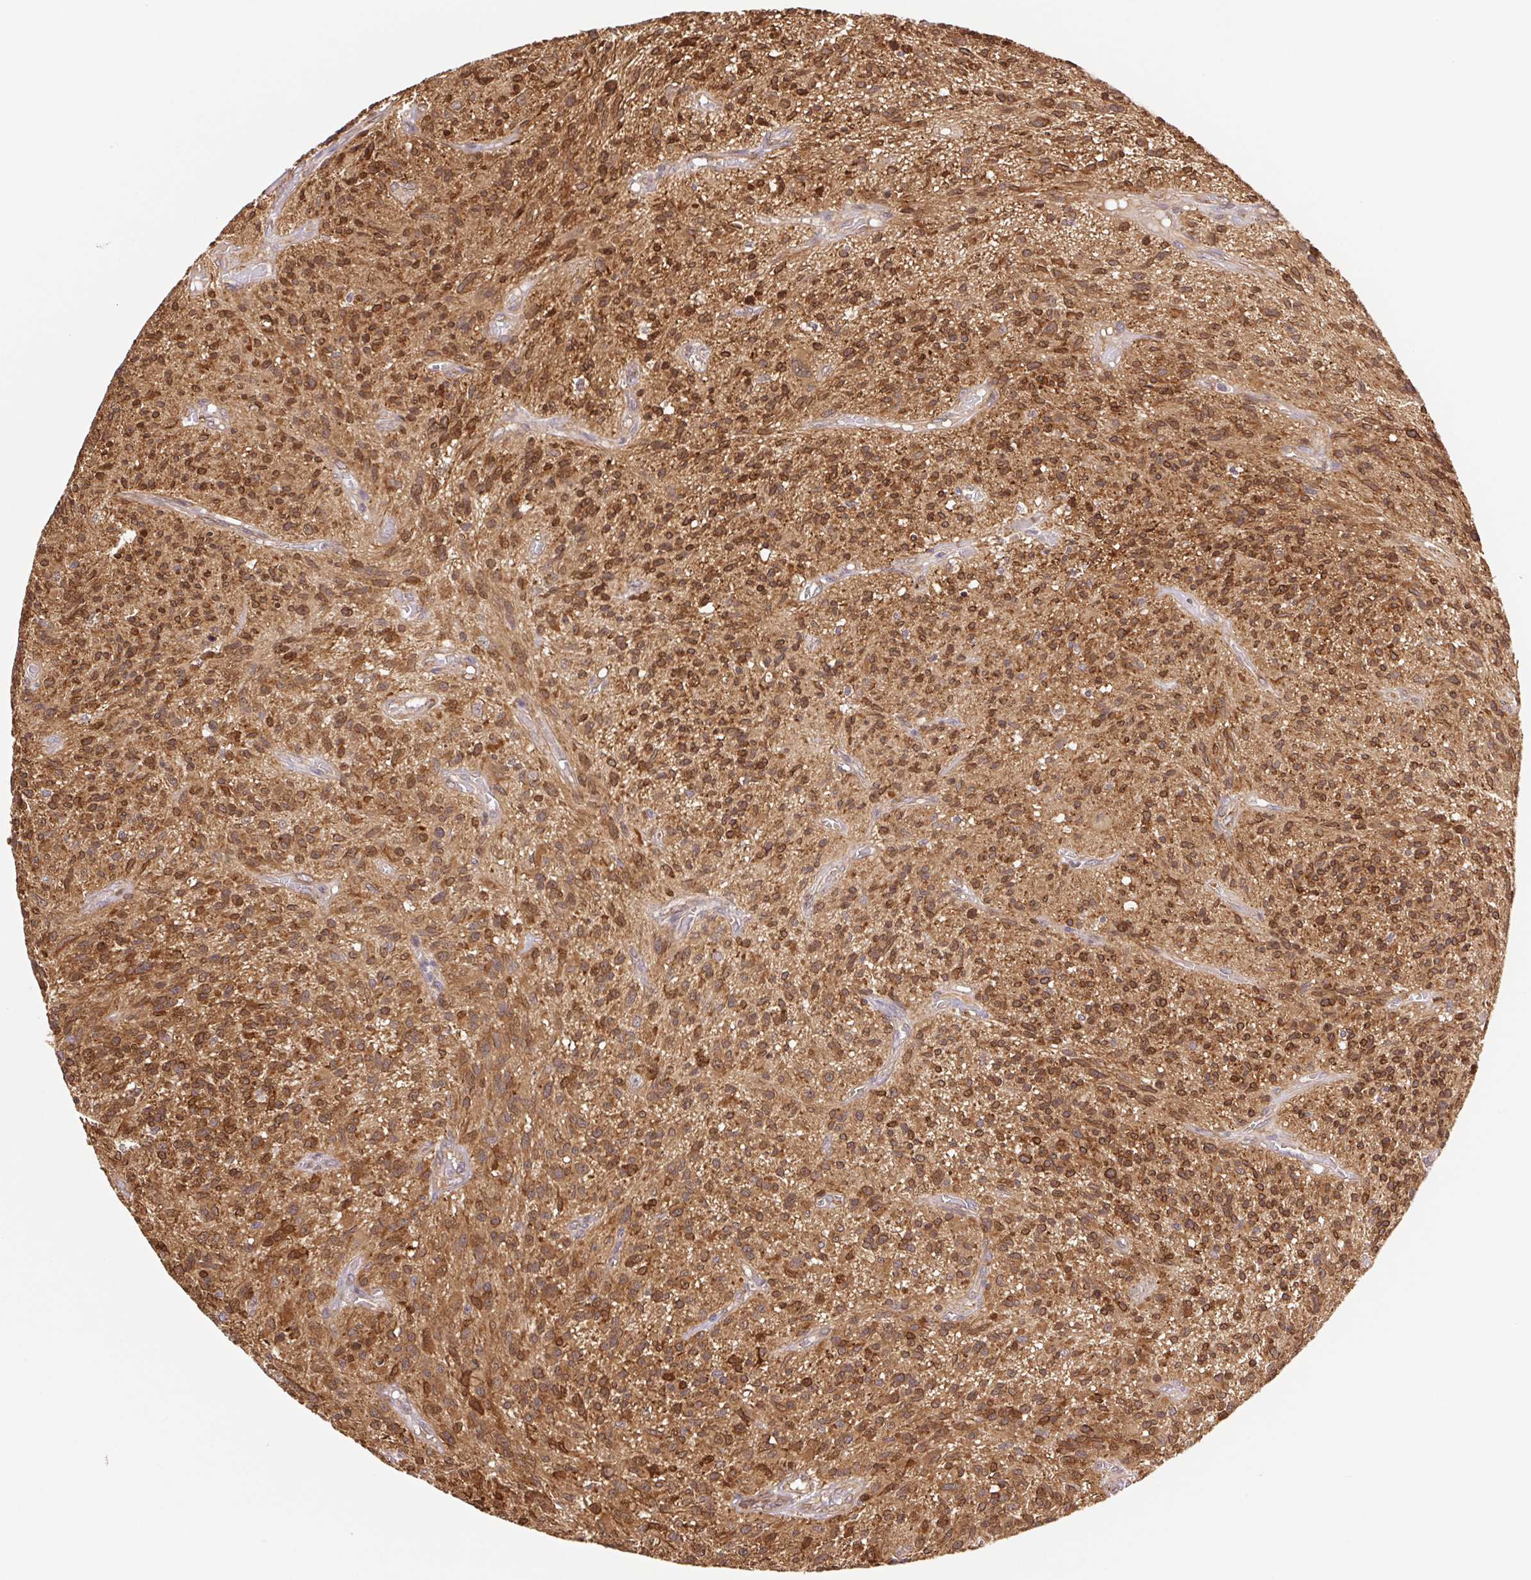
{"staining": {"intensity": "moderate", "quantity": ">75%", "location": "cytoplasmic/membranous"}, "tissue": "glioma", "cell_type": "Tumor cells", "image_type": "cancer", "snomed": [{"axis": "morphology", "description": "Glioma, malignant, High grade"}, {"axis": "topography", "description": "Brain"}], "caption": "A medium amount of moderate cytoplasmic/membranous positivity is seen in approximately >75% of tumor cells in glioma tissue.", "gene": "LYPD5", "patient": {"sex": "male", "age": 75}}